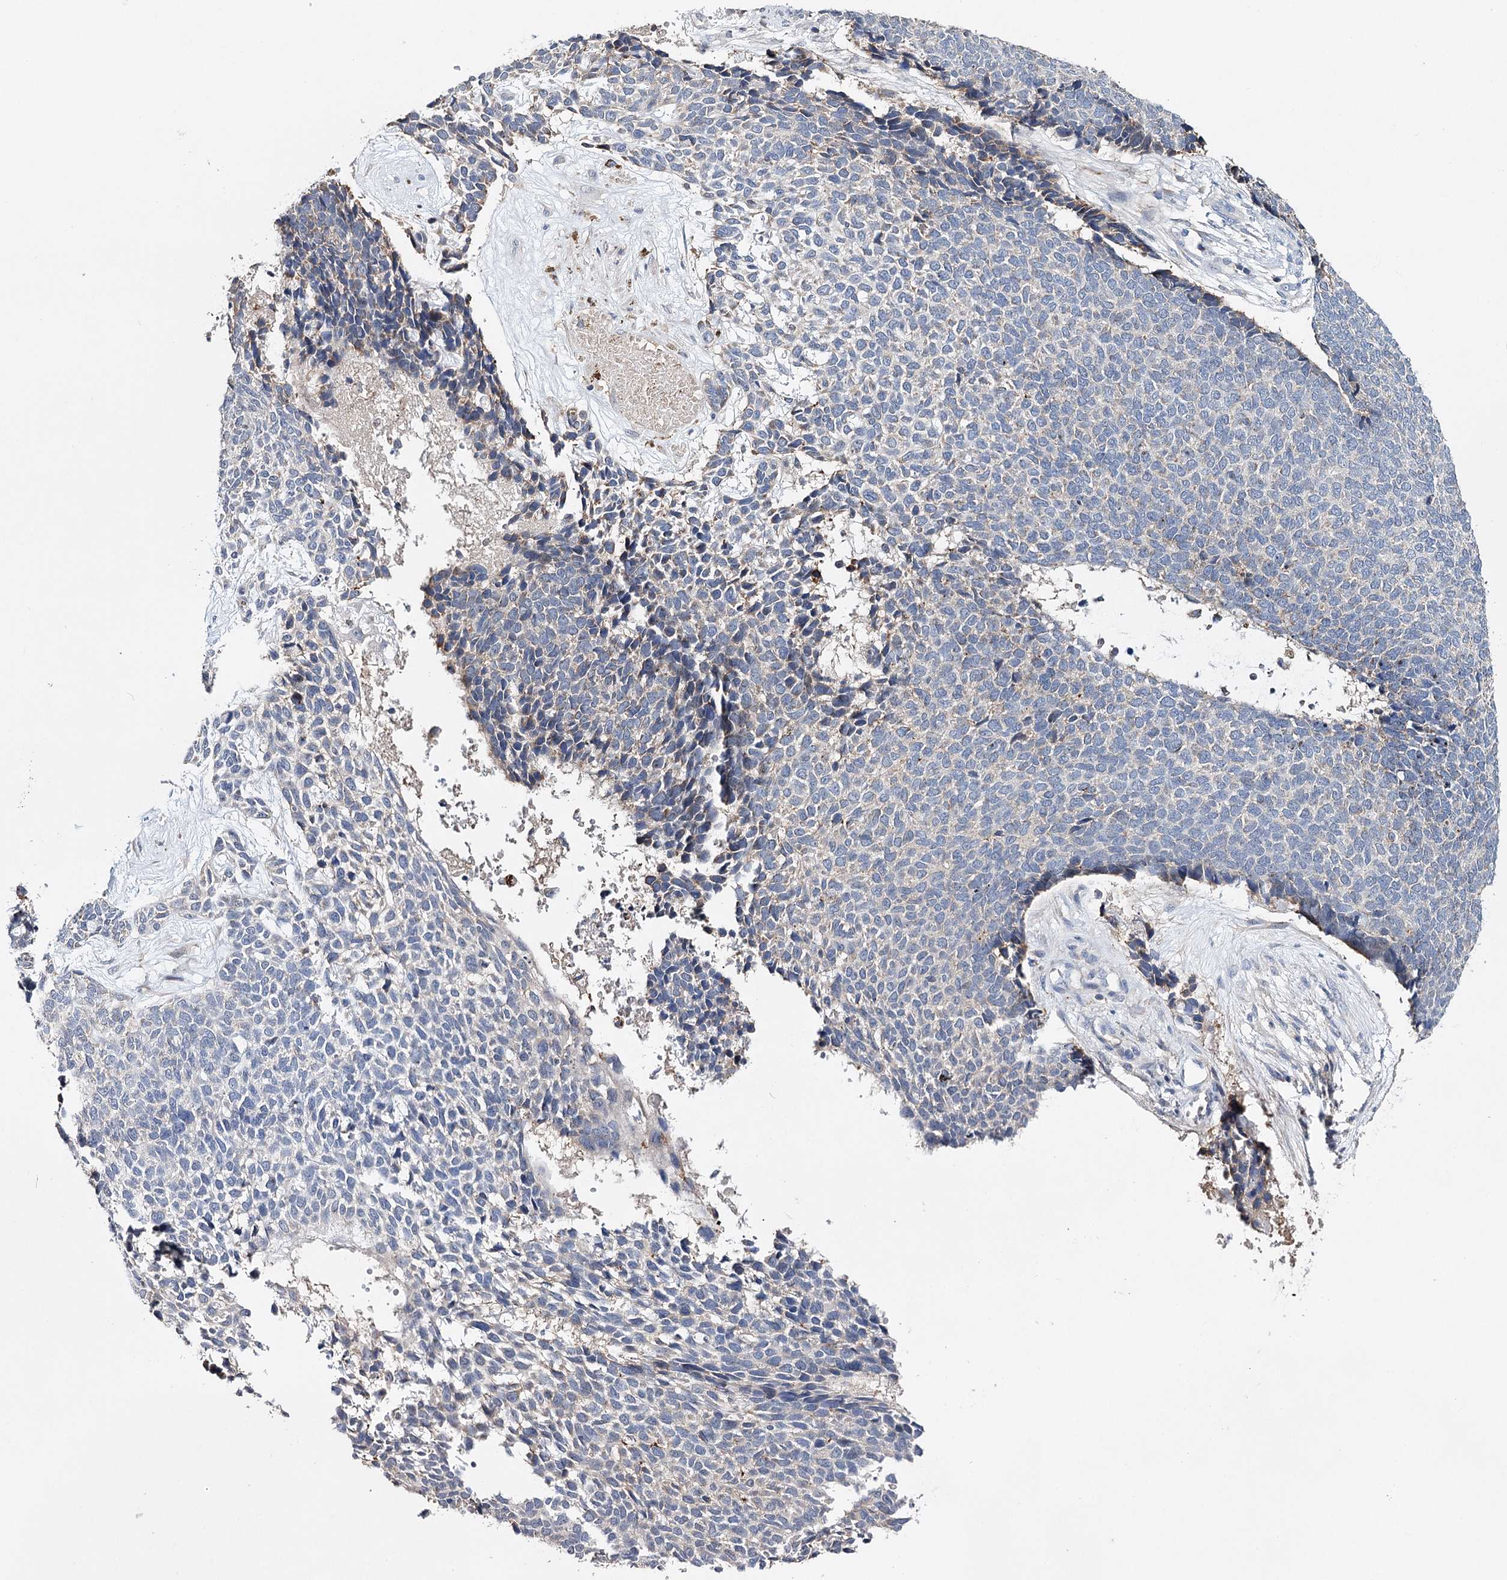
{"staining": {"intensity": "negative", "quantity": "none", "location": "none"}, "tissue": "skin cancer", "cell_type": "Tumor cells", "image_type": "cancer", "snomed": [{"axis": "morphology", "description": "Basal cell carcinoma"}, {"axis": "topography", "description": "Skin"}], "caption": "The micrograph displays no staining of tumor cells in skin basal cell carcinoma.", "gene": "CFAP46", "patient": {"sex": "female", "age": 84}}